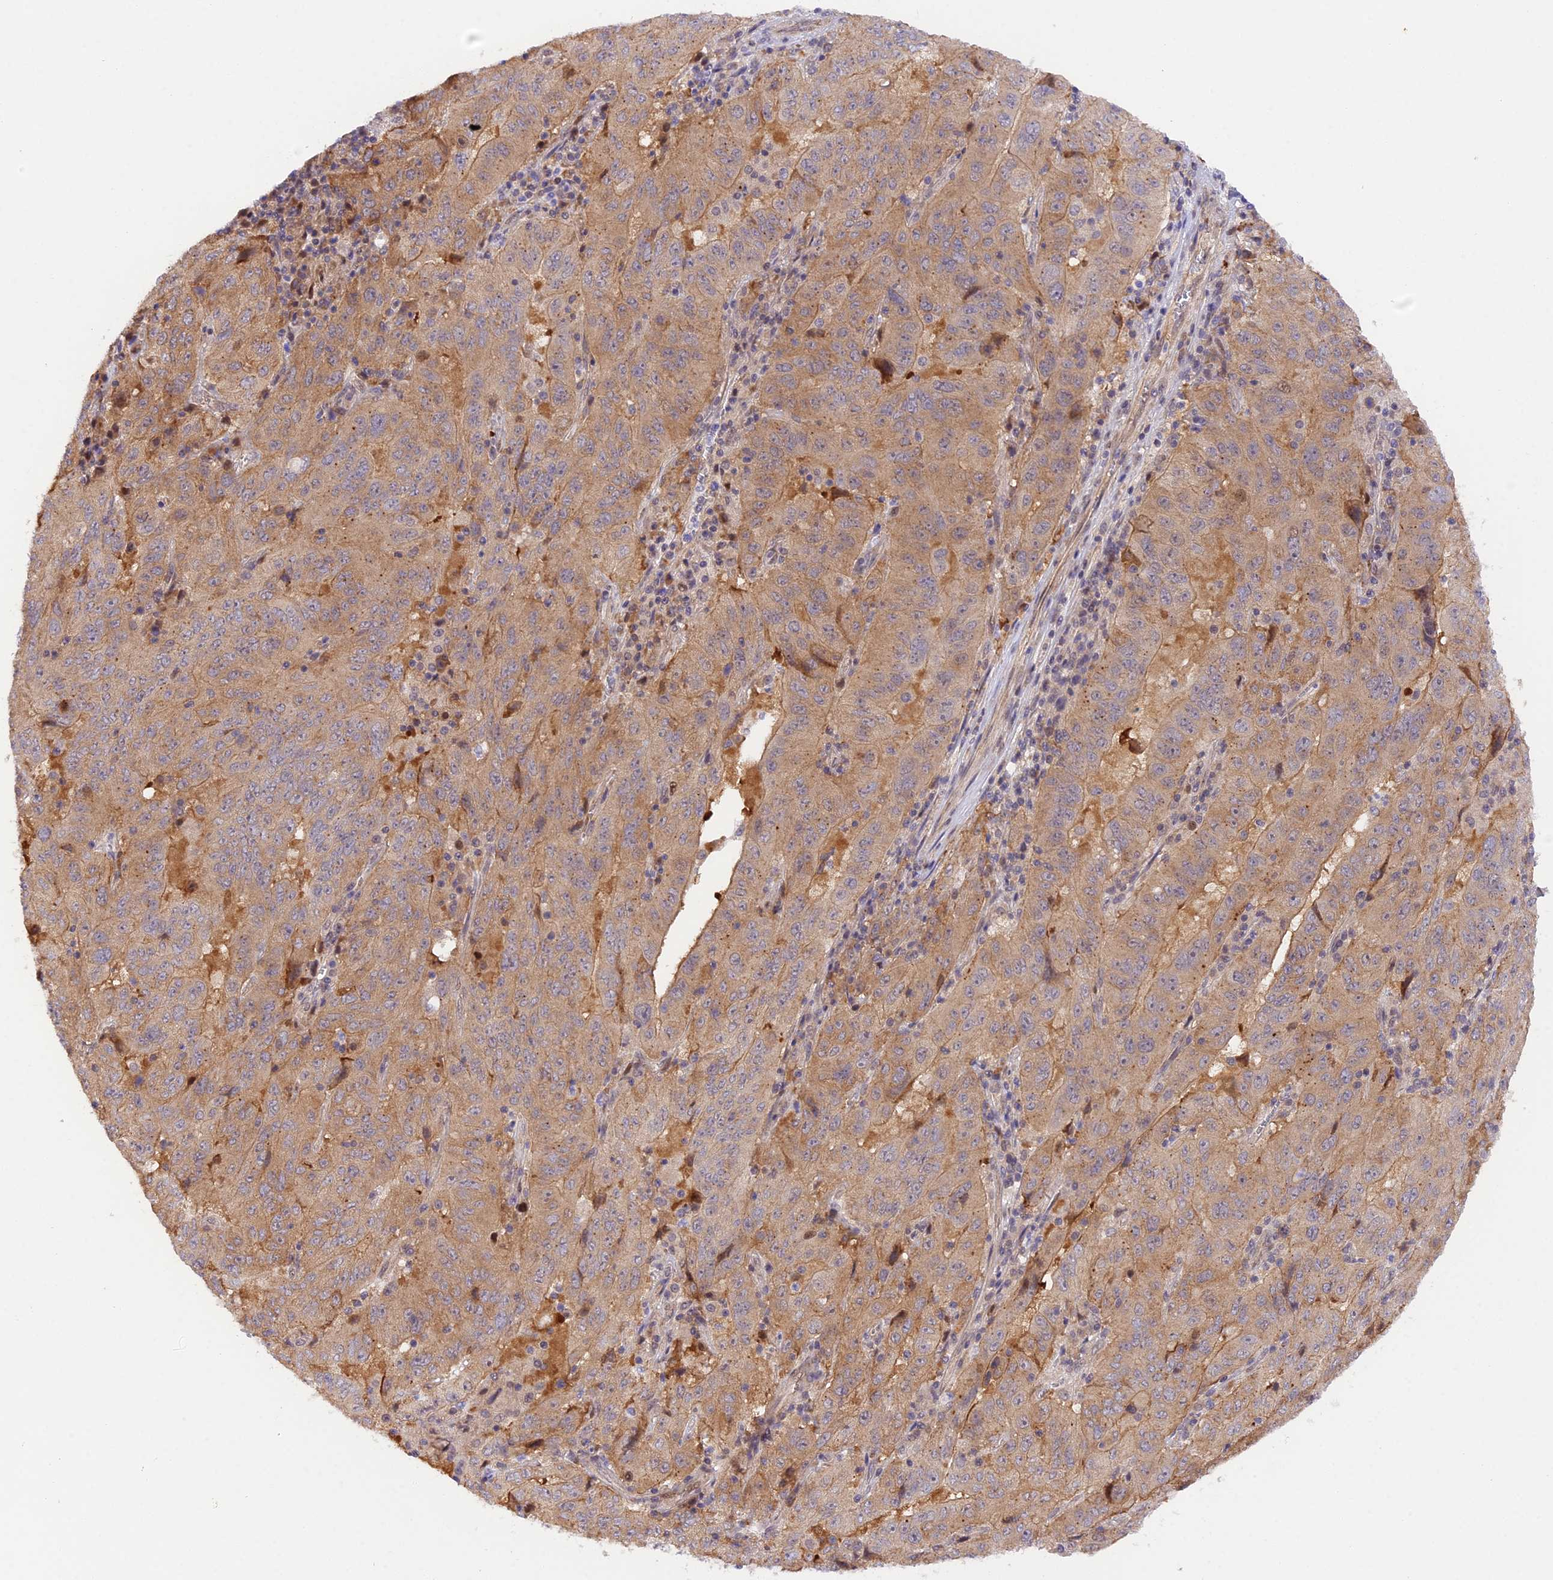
{"staining": {"intensity": "weak", "quantity": ">75%", "location": "cytoplasmic/membranous"}, "tissue": "pancreatic cancer", "cell_type": "Tumor cells", "image_type": "cancer", "snomed": [{"axis": "morphology", "description": "Adenocarcinoma, NOS"}, {"axis": "topography", "description": "Pancreas"}], "caption": "The immunohistochemical stain highlights weak cytoplasmic/membranous staining in tumor cells of pancreatic cancer (adenocarcinoma) tissue. (Stains: DAB (3,3'-diaminobenzidine) in brown, nuclei in blue, Microscopy: brightfield microscopy at high magnification).", "gene": "SAMD4A", "patient": {"sex": "male", "age": 63}}